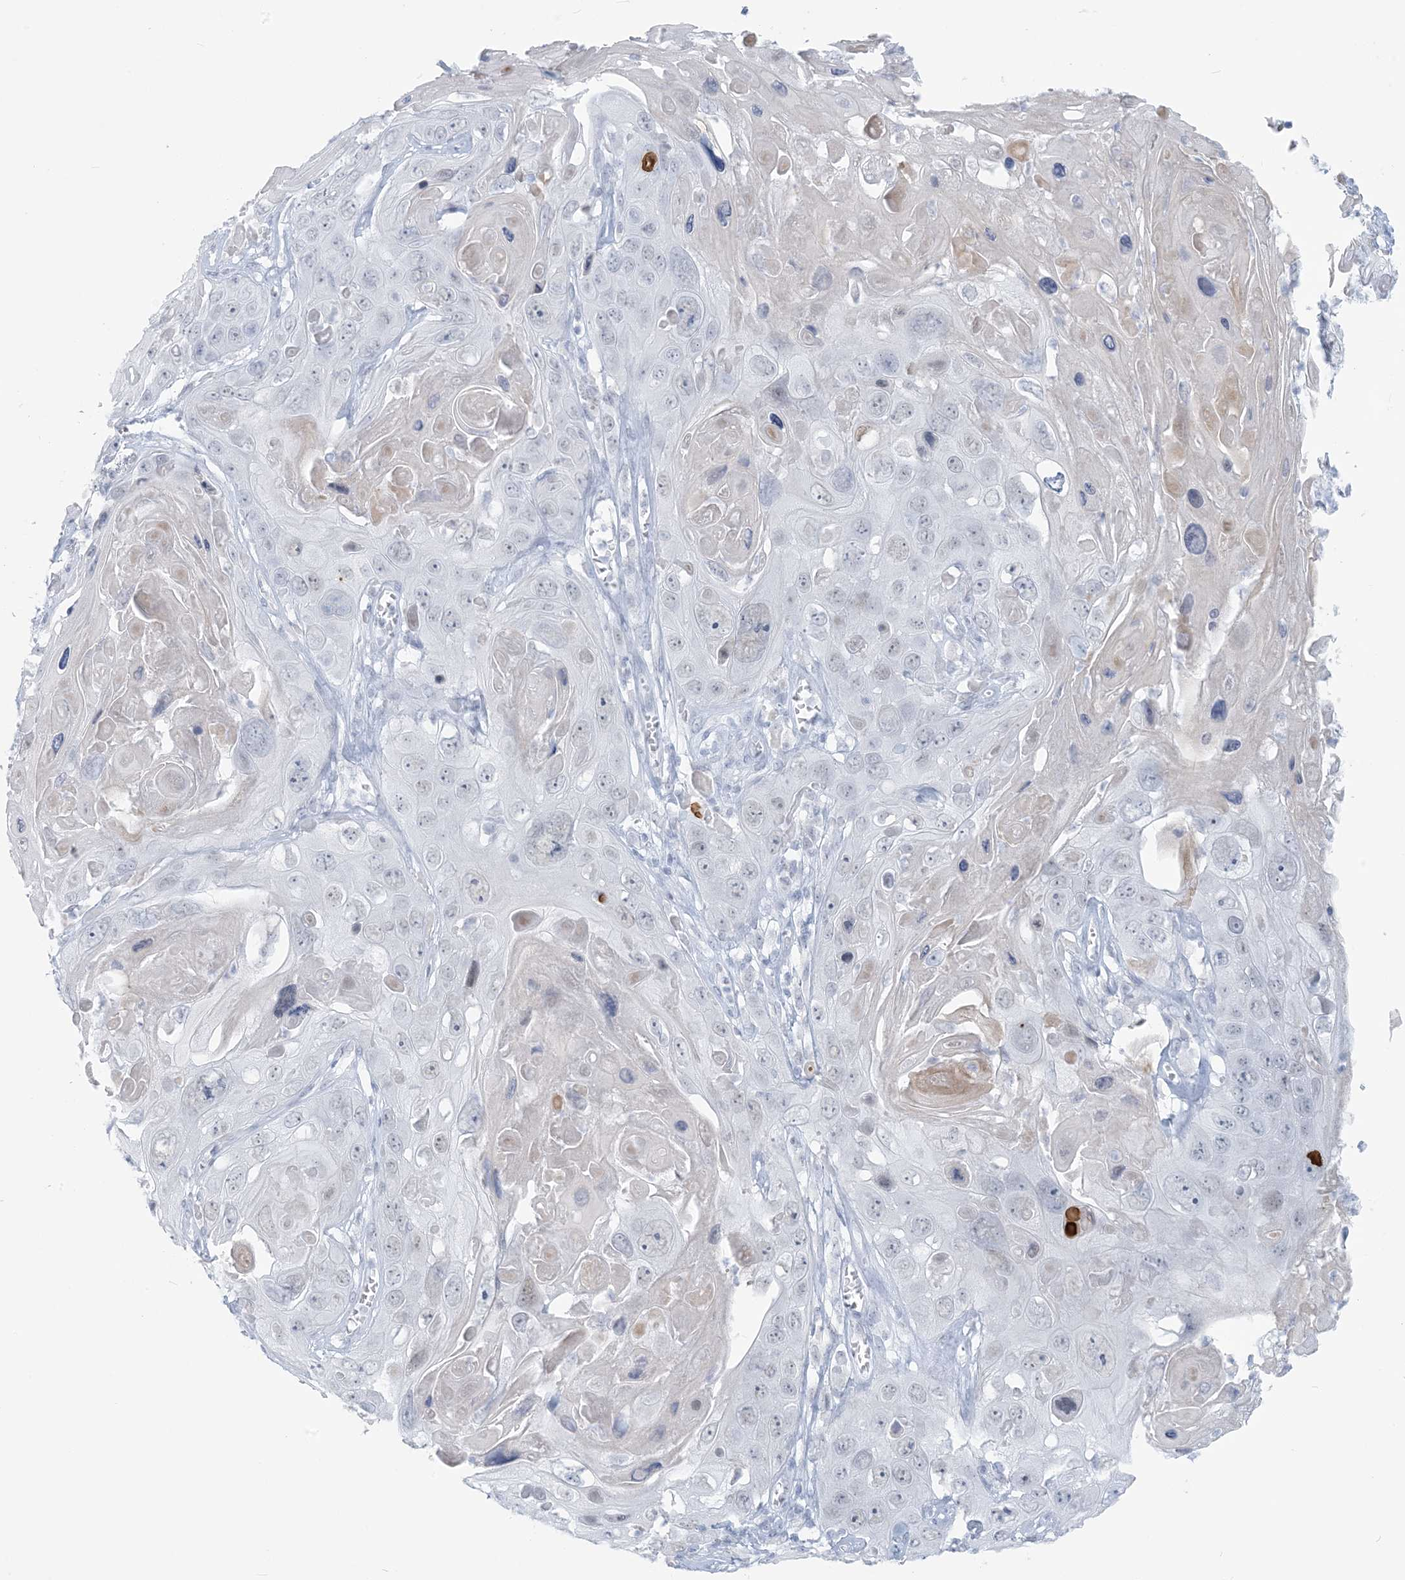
{"staining": {"intensity": "negative", "quantity": "none", "location": "none"}, "tissue": "skin cancer", "cell_type": "Tumor cells", "image_type": "cancer", "snomed": [{"axis": "morphology", "description": "Squamous cell carcinoma, NOS"}, {"axis": "topography", "description": "Skin"}], "caption": "Tumor cells are negative for protein expression in human skin cancer (squamous cell carcinoma).", "gene": "SCML1", "patient": {"sex": "male", "age": 55}}